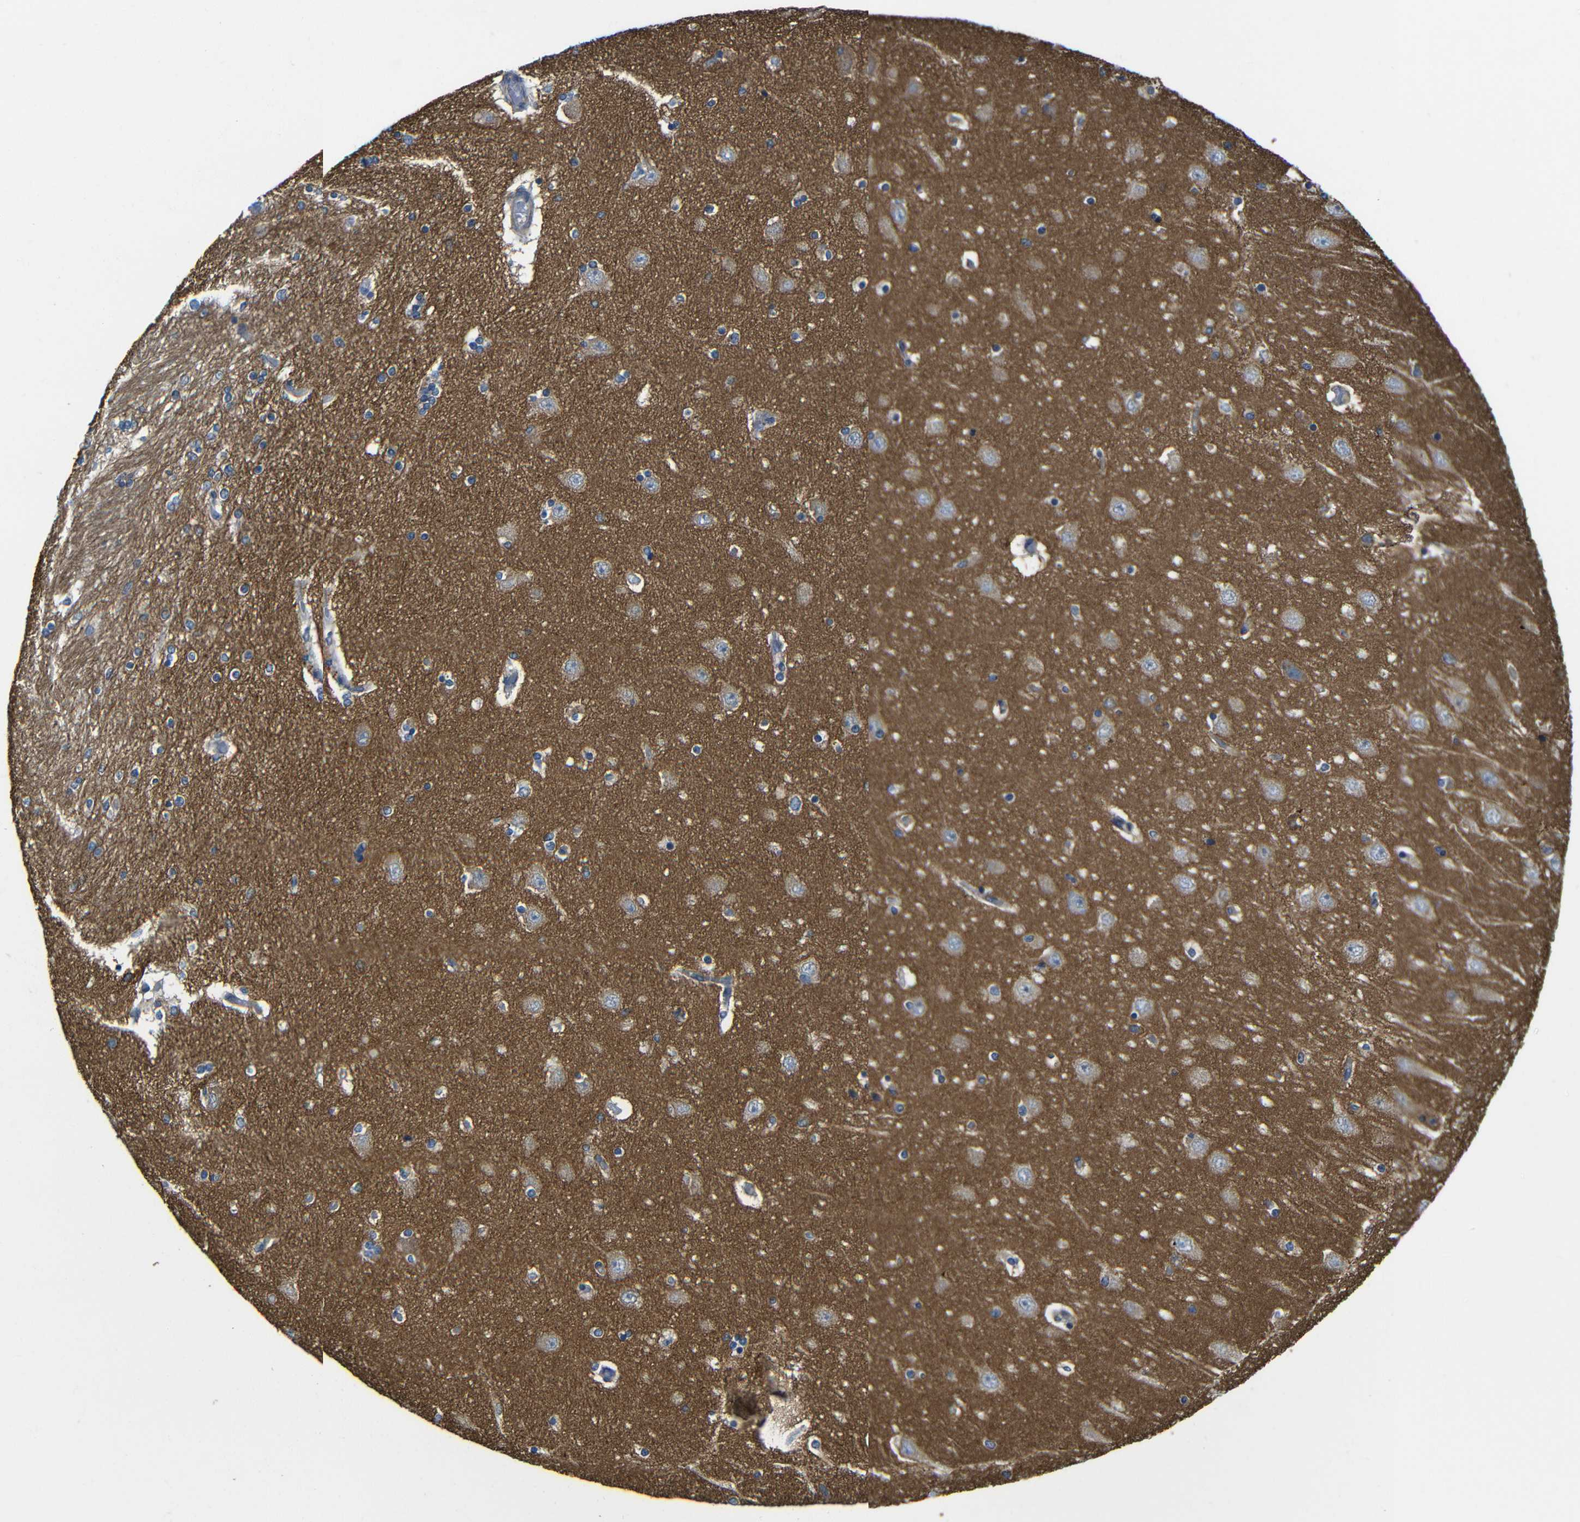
{"staining": {"intensity": "negative", "quantity": "none", "location": "none"}, "tissue": "hippocampus", "cell_type": "Glial cells", "image_type": "normal", "snomed": [{"axis": "morphology", "description": "Normal tissue, NOS"}, {"axis": "topography", "description": "Hippocampus"}], "caption": "Protein analysis of benign hippocampus demonstrates no significant positivity in glial cells.", "gene": "ZNF90", "patient": {"sex": "female", "age": 54}}